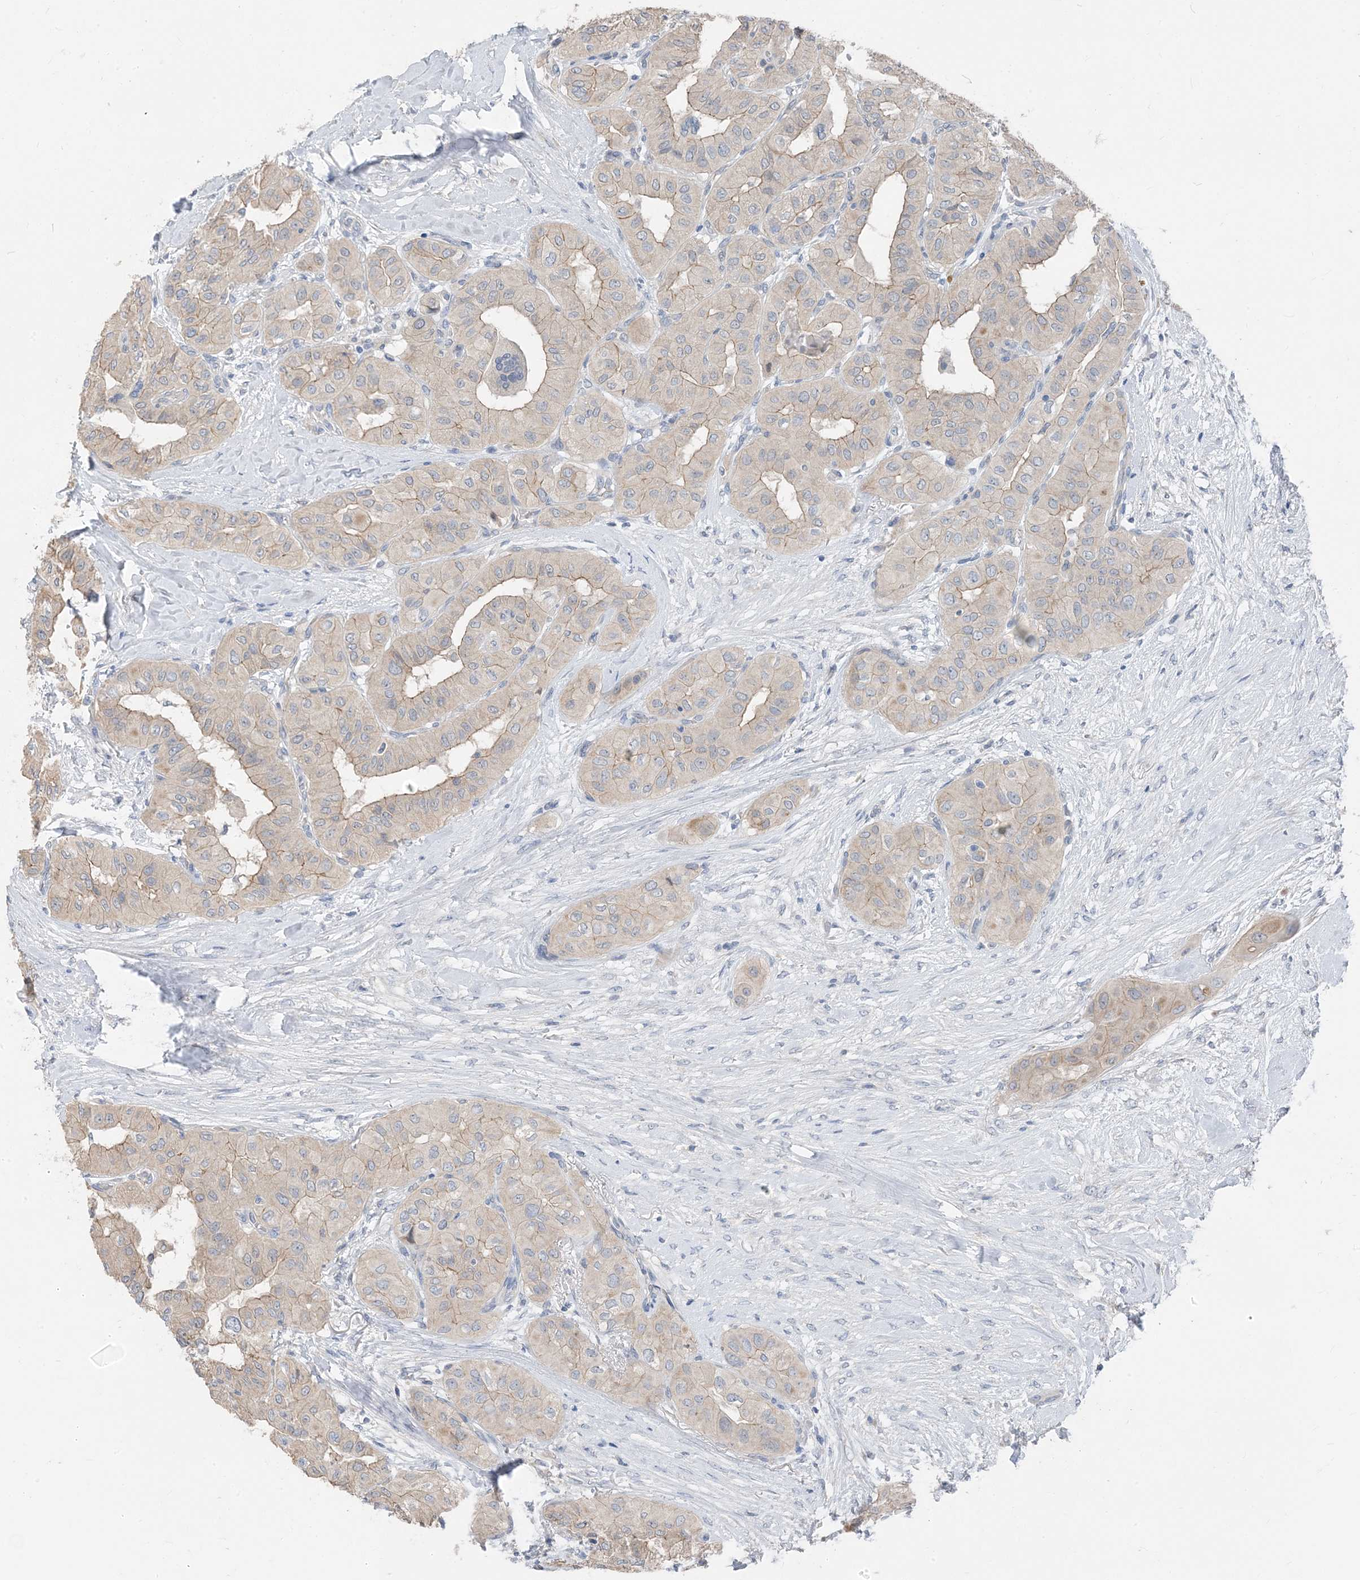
{"staining": {"intensity": "weak", "quantity": "<25%", "location": "cytoplasmic/membranous"}, "tissue": "thyroid cancer", "cell_type": "Tumor cells", "image_type": "cancer", "snomed": [{"axis": "morphology", "description": "Papillary adenocarcinoma, NOS"}, {"axis": "topography", "description": "Thyroid gland"}], "caption": "IHC of human thyroid cancer (papillary adenocarcinoma) reveals no positivity in tumor cells. (Stains: DAB (3,3'-diaminobenzidine) immunohistochemistry (IHC) with hematoxylin counter stain, Microscopy: brightfield microscopy at high magnification).", "gene": "NCOA7", "patient": {"sex": "female", "age": 59}}